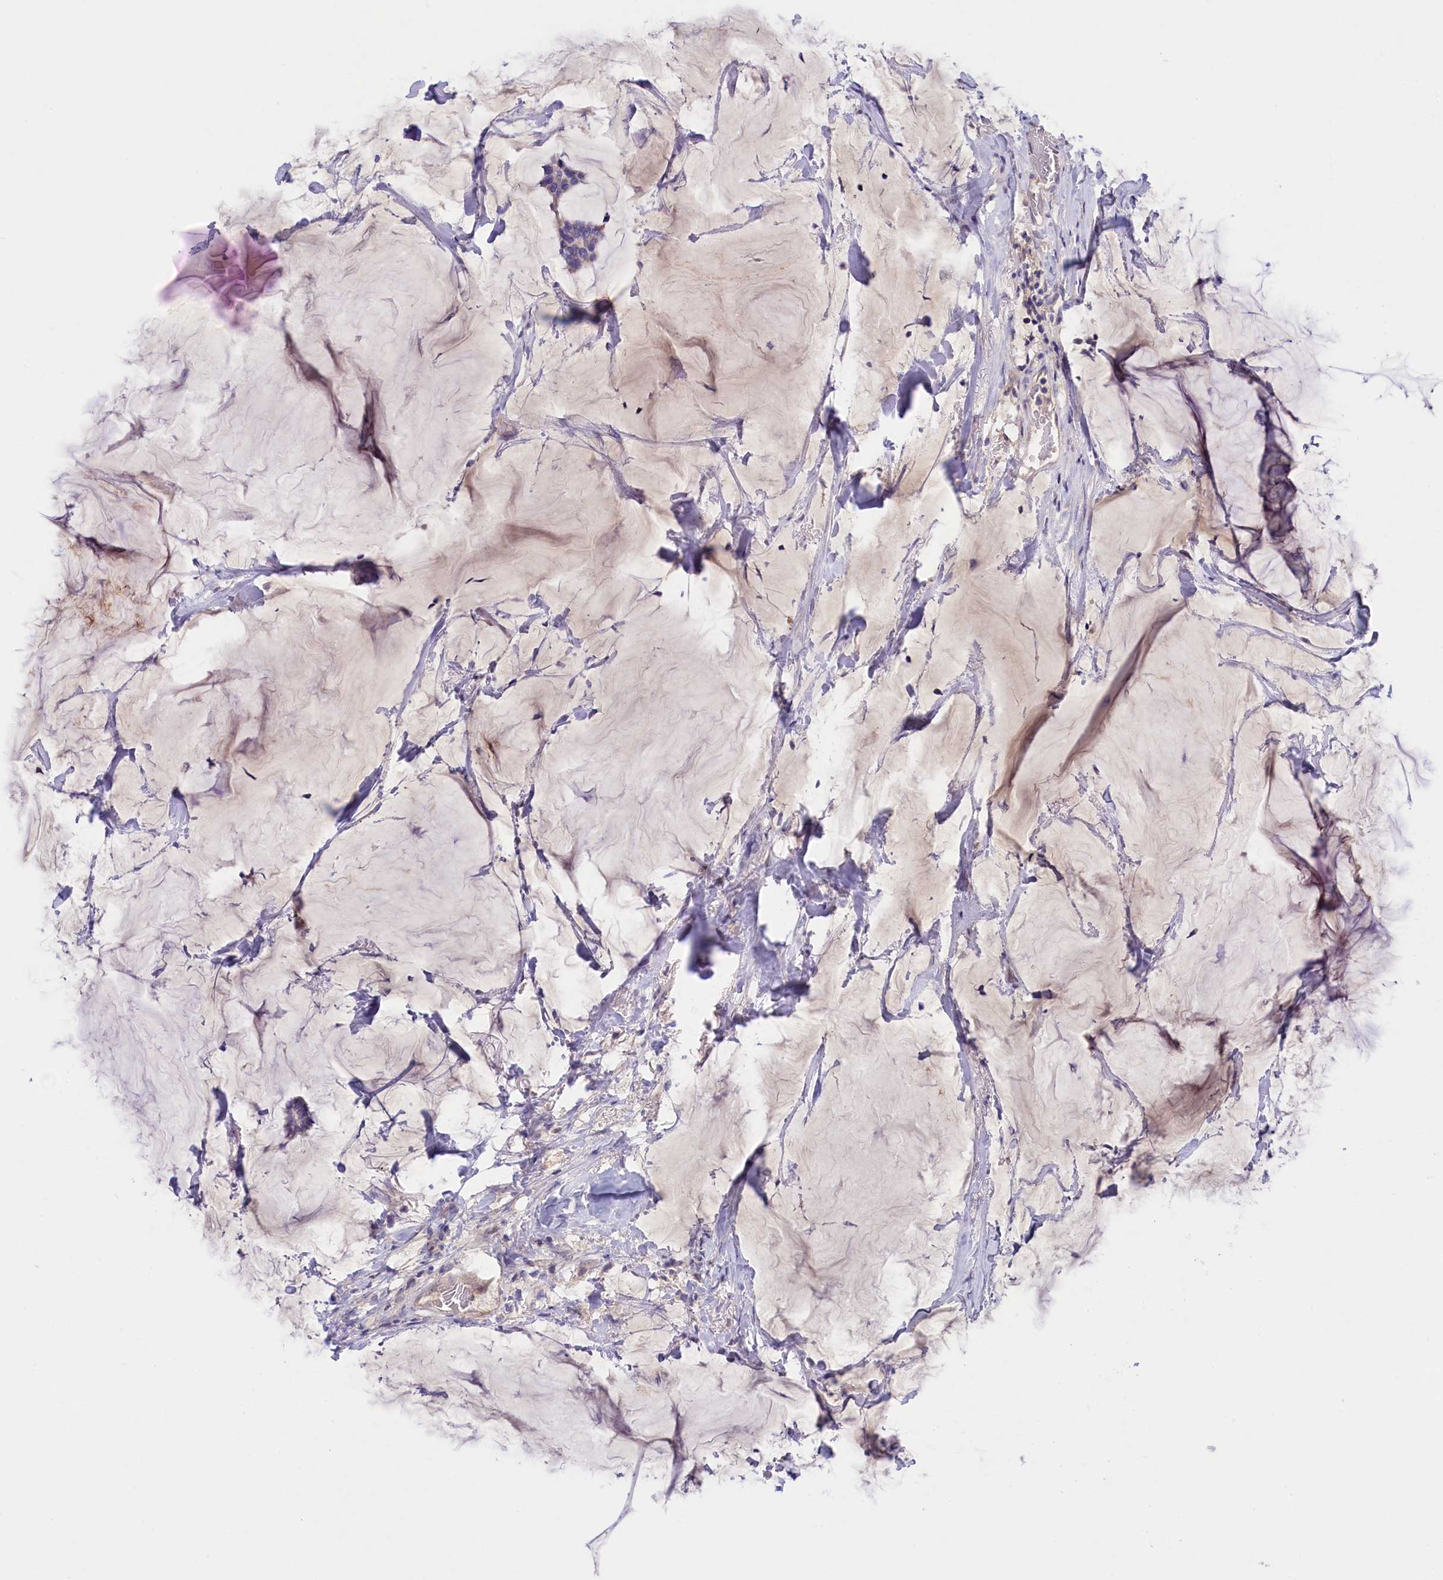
{"staining": {"intensity": "negative", "quantity": "none", "location": "none"}, "tissue": "breast cancer", "cell_type": "Tumor cells", "image_type": "cancer", "snomed": [{"axis": "morphology", "description": "Duct carcinoma"}, {"axis": "topography", "description": "Breast"}], "caption": "Immunohistochemistry (IHC) of breast invasive ductal carcinoma demonstrates no staining in tumor cells.", "gene": "ZSWIM4", "patient": {"sex": "female", "age": 93}}